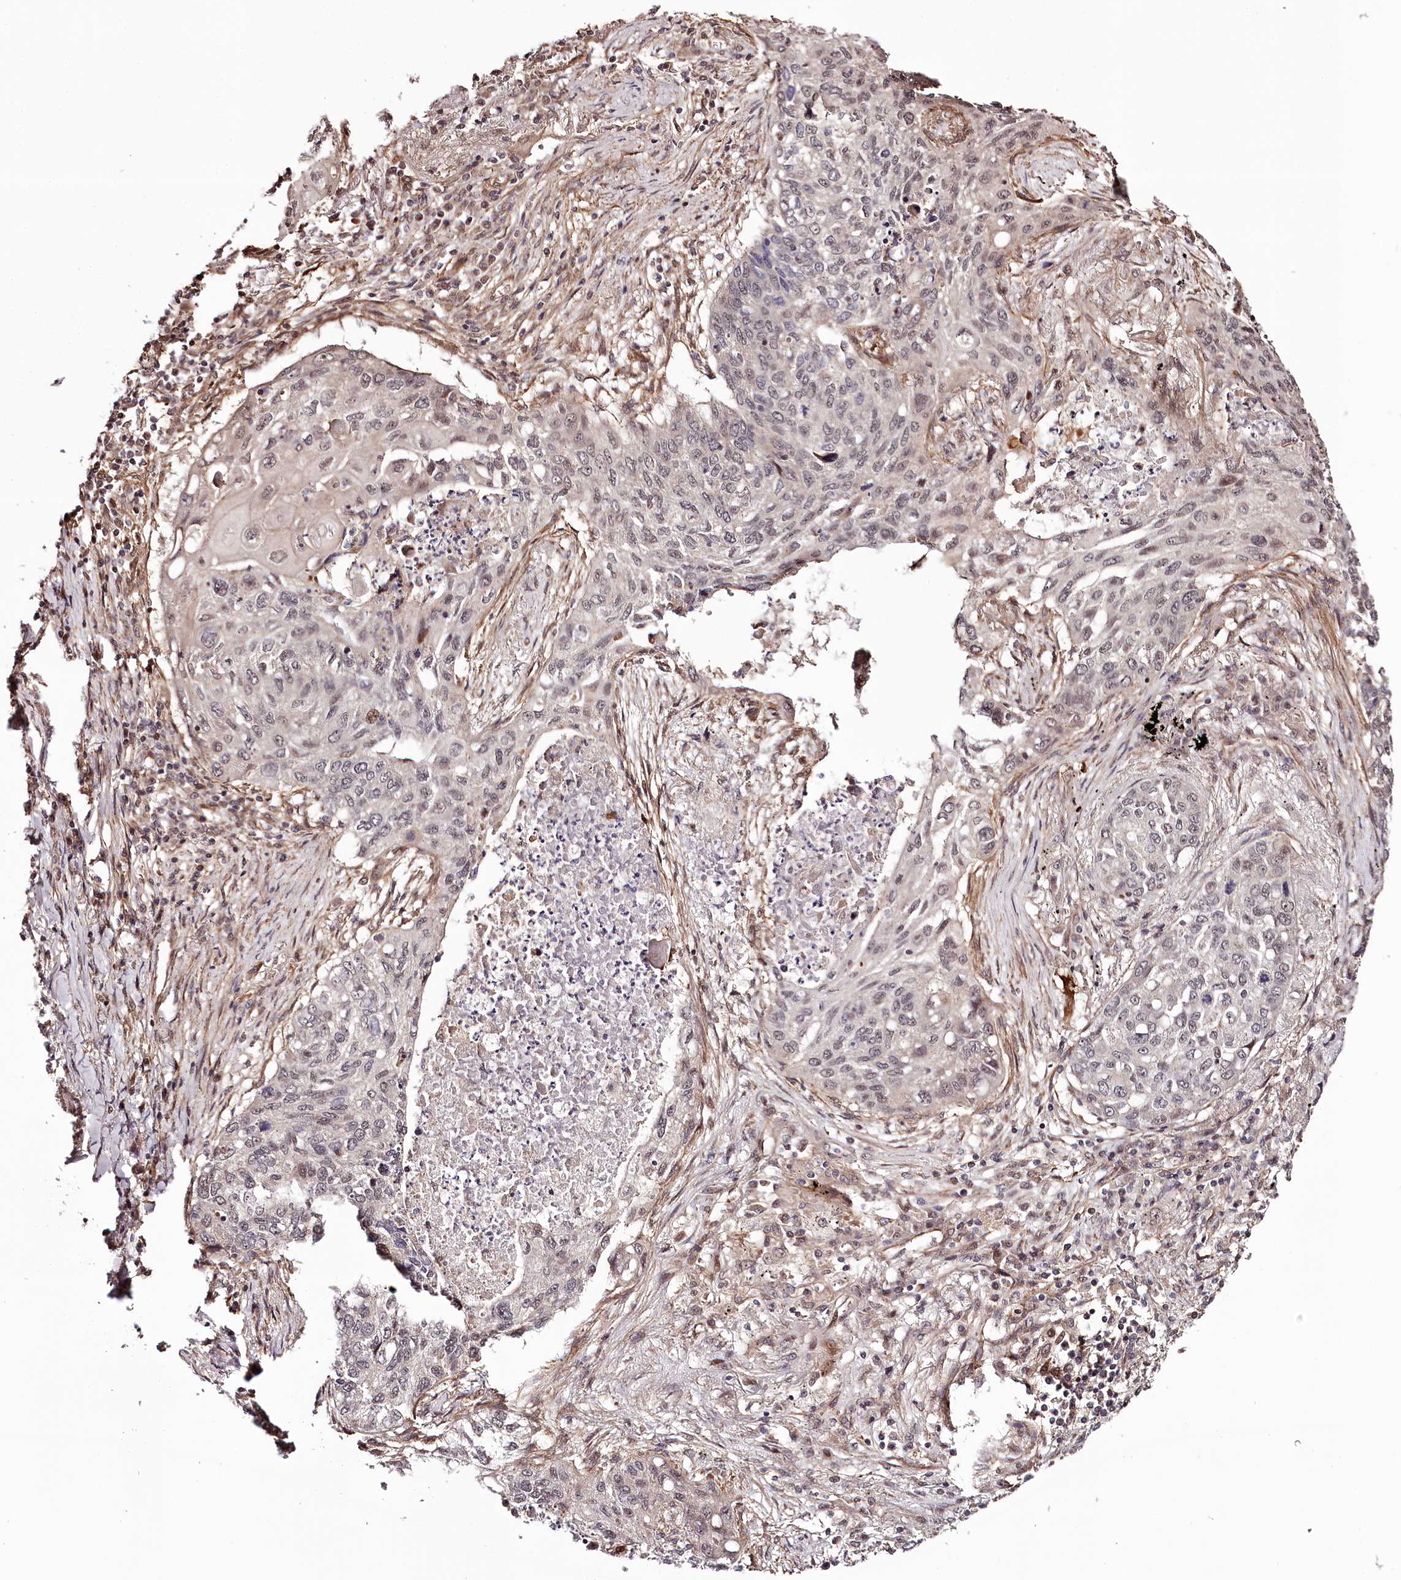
{"staining": {"intensity": "weak", "quantity": "<25%", "location": "nuclear"}, "tissue": "lung cancer", "cell_type": "Tumor cells", "image_type": "cancer", "snomed": [{"axis": "morphology", "description": "Squamous cell carcinoma, NOS"}, {"axis": "topography", "description": "Lung"}], "caption": "The photomicrograph shows no staining of tumor cells in lung cancer (squamous cell carcinoma). (DAB (3,3'-diaminobenzidine) IHC visualized using brightfield microscopy, high magnification).", "gene": "TTC33", "patient": {"sex": "female", "age": 63}}